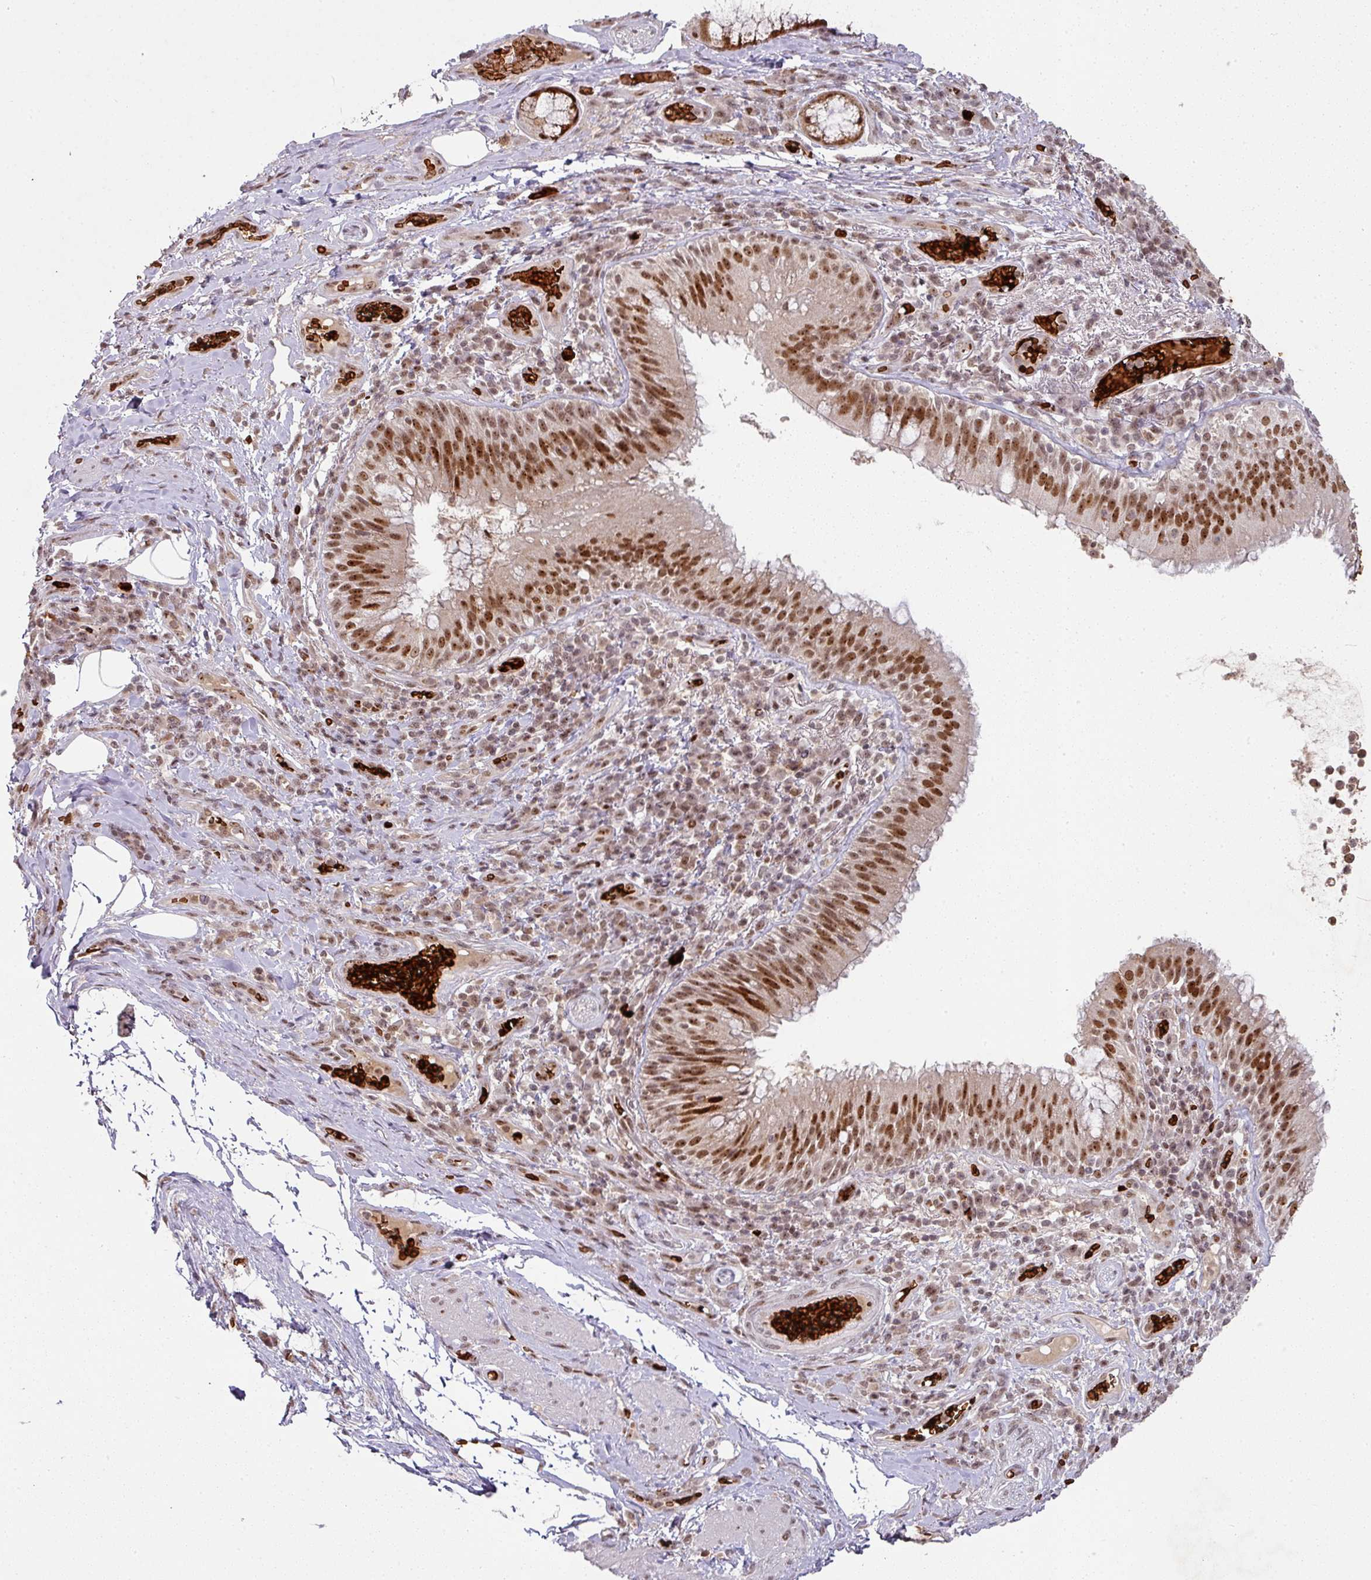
{"staining": {"intensity": "moderate", "quantity": ">75%", "location": "nuclear"}, "tissue": "bronchus", "cell_type": "Respiratory epithelial cells", "image_type": "normal", "snomed": [{"axis": "morphology", "description": "Normal tissue, NOS"}, {"axis": "topography", "description": "Cartilage tissue"}, {"axis": "topography", "description": "Bronchus"}], "caption": "Protein analysis of benign bronchus exhibits moderate nuclear positivity in about >75% of respiratory epithelial cells.", "gene": "NEIL1", "patient": {"sex": "male", "age": 56}}